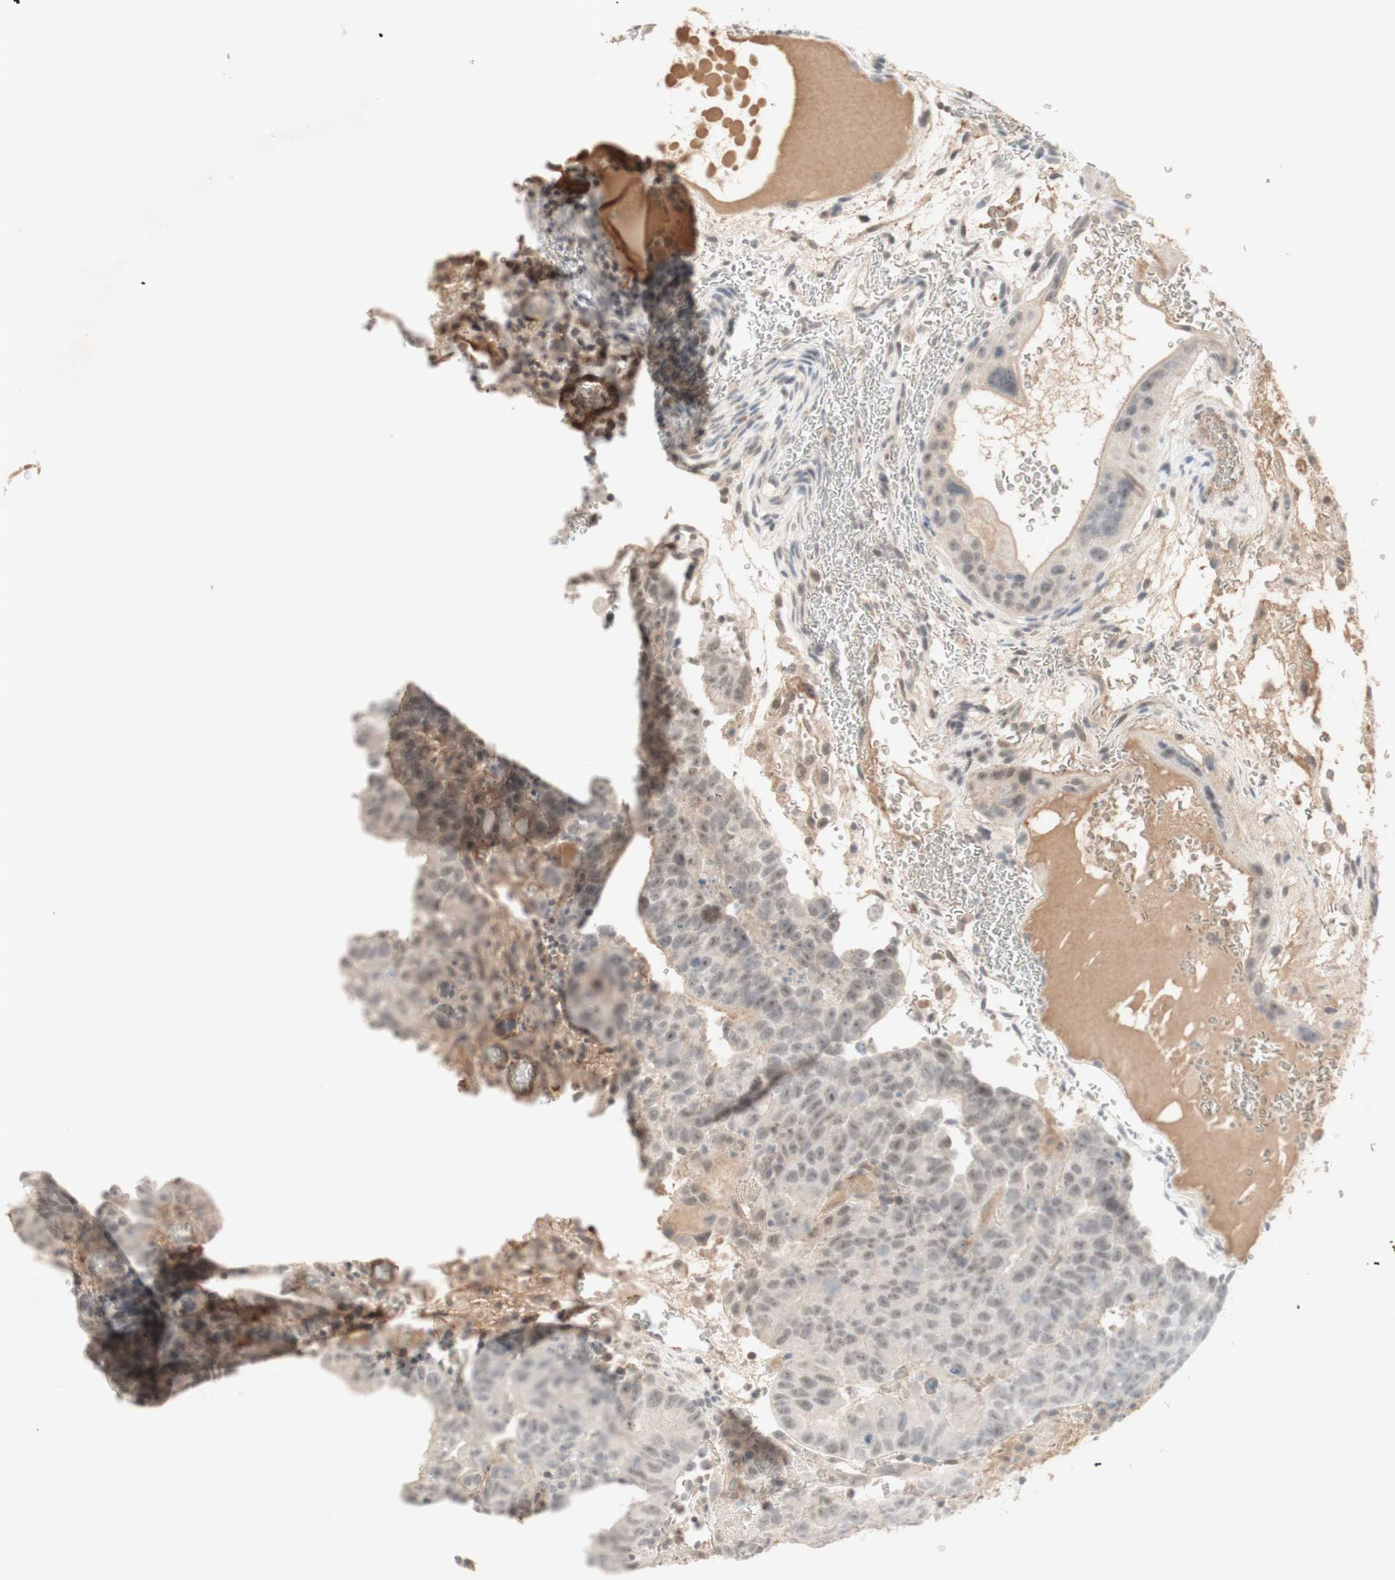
{"staining": {"intensity": "weak", "quantity": ">75%", "location": "cytoplasmic/membranous,nuclear"}, "tissue": "testis cancer", "cell_type": "Tumor cells", "image_type": "cancer", "snomed": [{"axis": "morphology", "description": "Seminoma, NOS"}, {"axis": "morphology", "description": "Carcinoma, Embryonal, NOS"}, {"axis": "topography", "description": "Testis"}], "caption": "IHC (DAB (3,3'-diaminobenzidine)) staining of human testis embryonal carcinoma shows weak cytoplasmic/membranous and nuclear protein positivity in about >75% of tumor cells. (brown staining indicates protein expression, while blue staining denotes nuclei).", "gene": "PLCD4", "patient": {"sex": "male", "age": 52}}